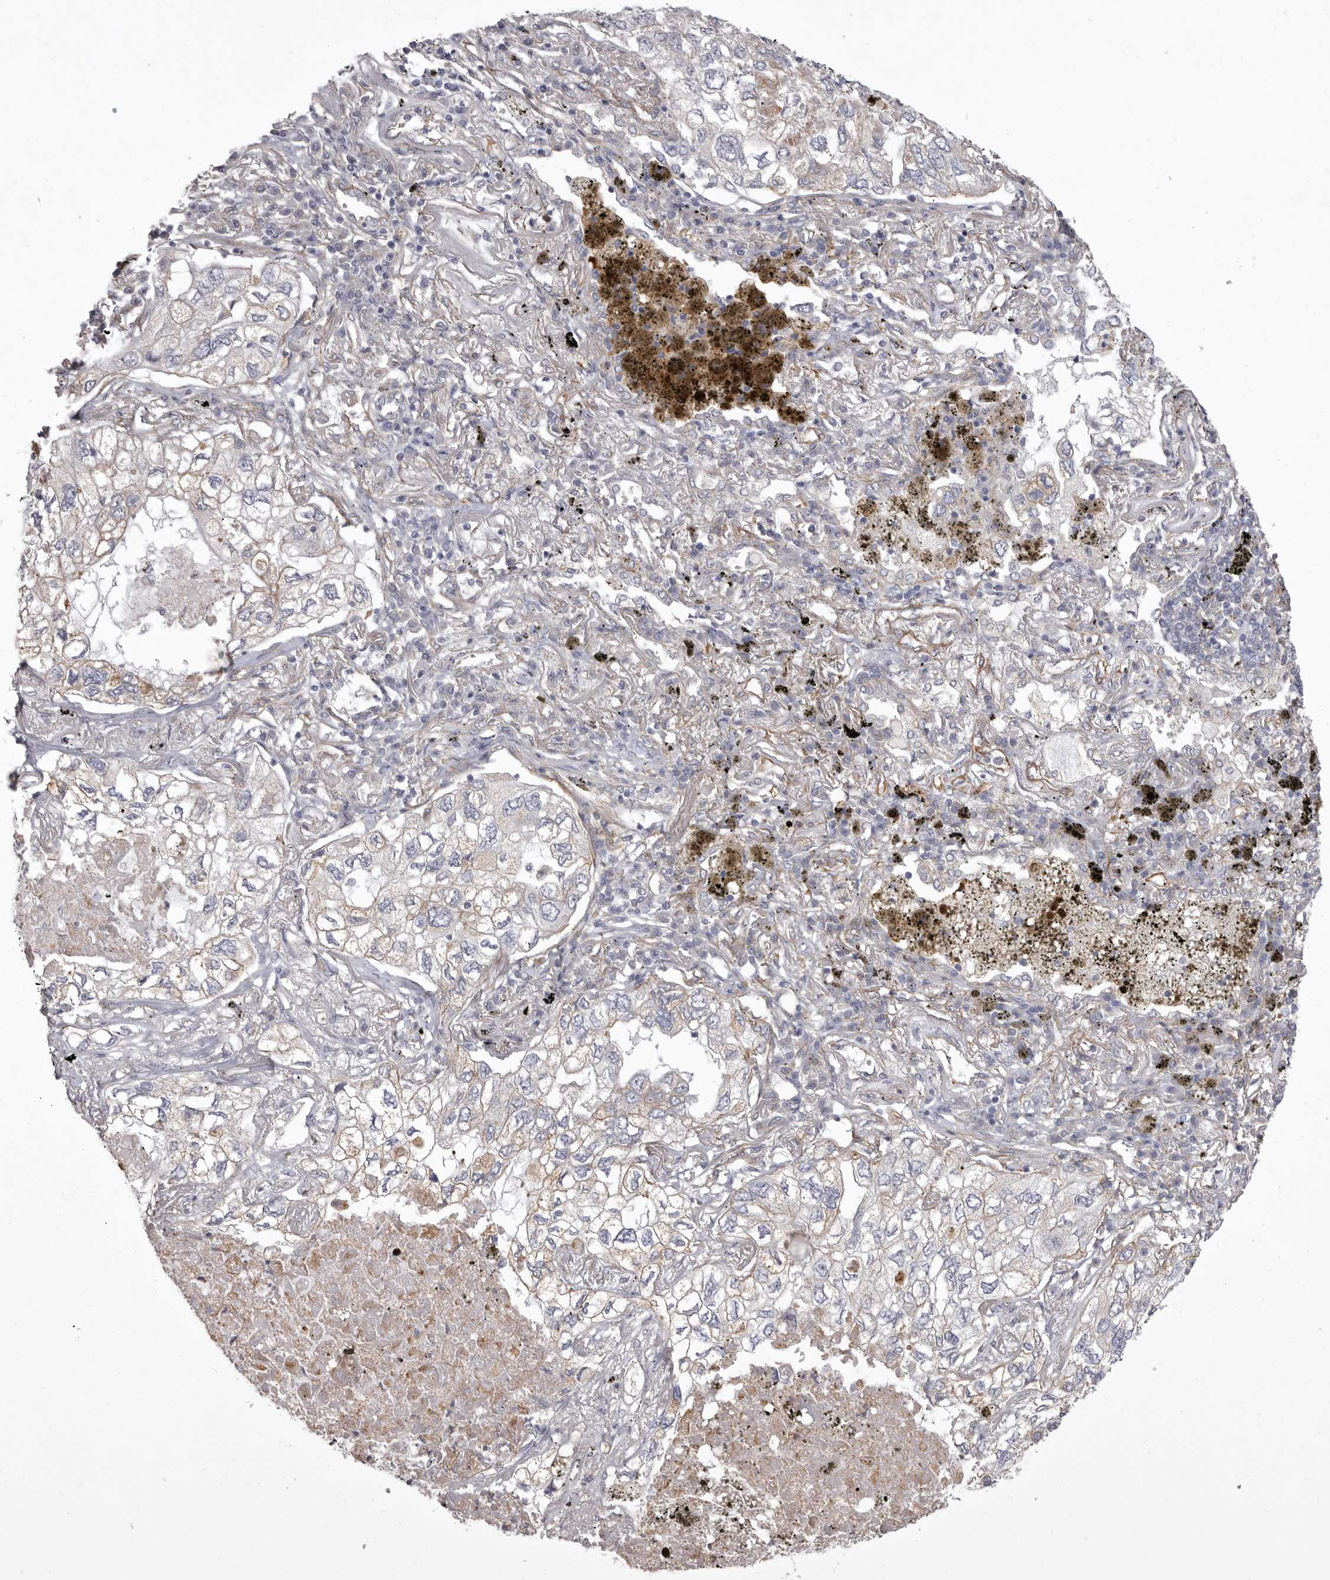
{"staining": {"intensity": "negative", "quantity": "none", "location": "none"}, "tissue": "lung cancer", "cell_type": "Tumor cells", "image_type": "cancer", "snomed": [{"axis": "morphology", "description": "Adenocarcinoma, NOS"}, {"axis": "topography", "description": "Lung"}], "caption": "There is no significant staining in tumor cells of adenocarcinoma (lung). (Immunohistochemistry (ihc), brightfield microscopy, high magnification).", "gene": "P2RX6", "patient": {"sex": "male", "age": 65}}